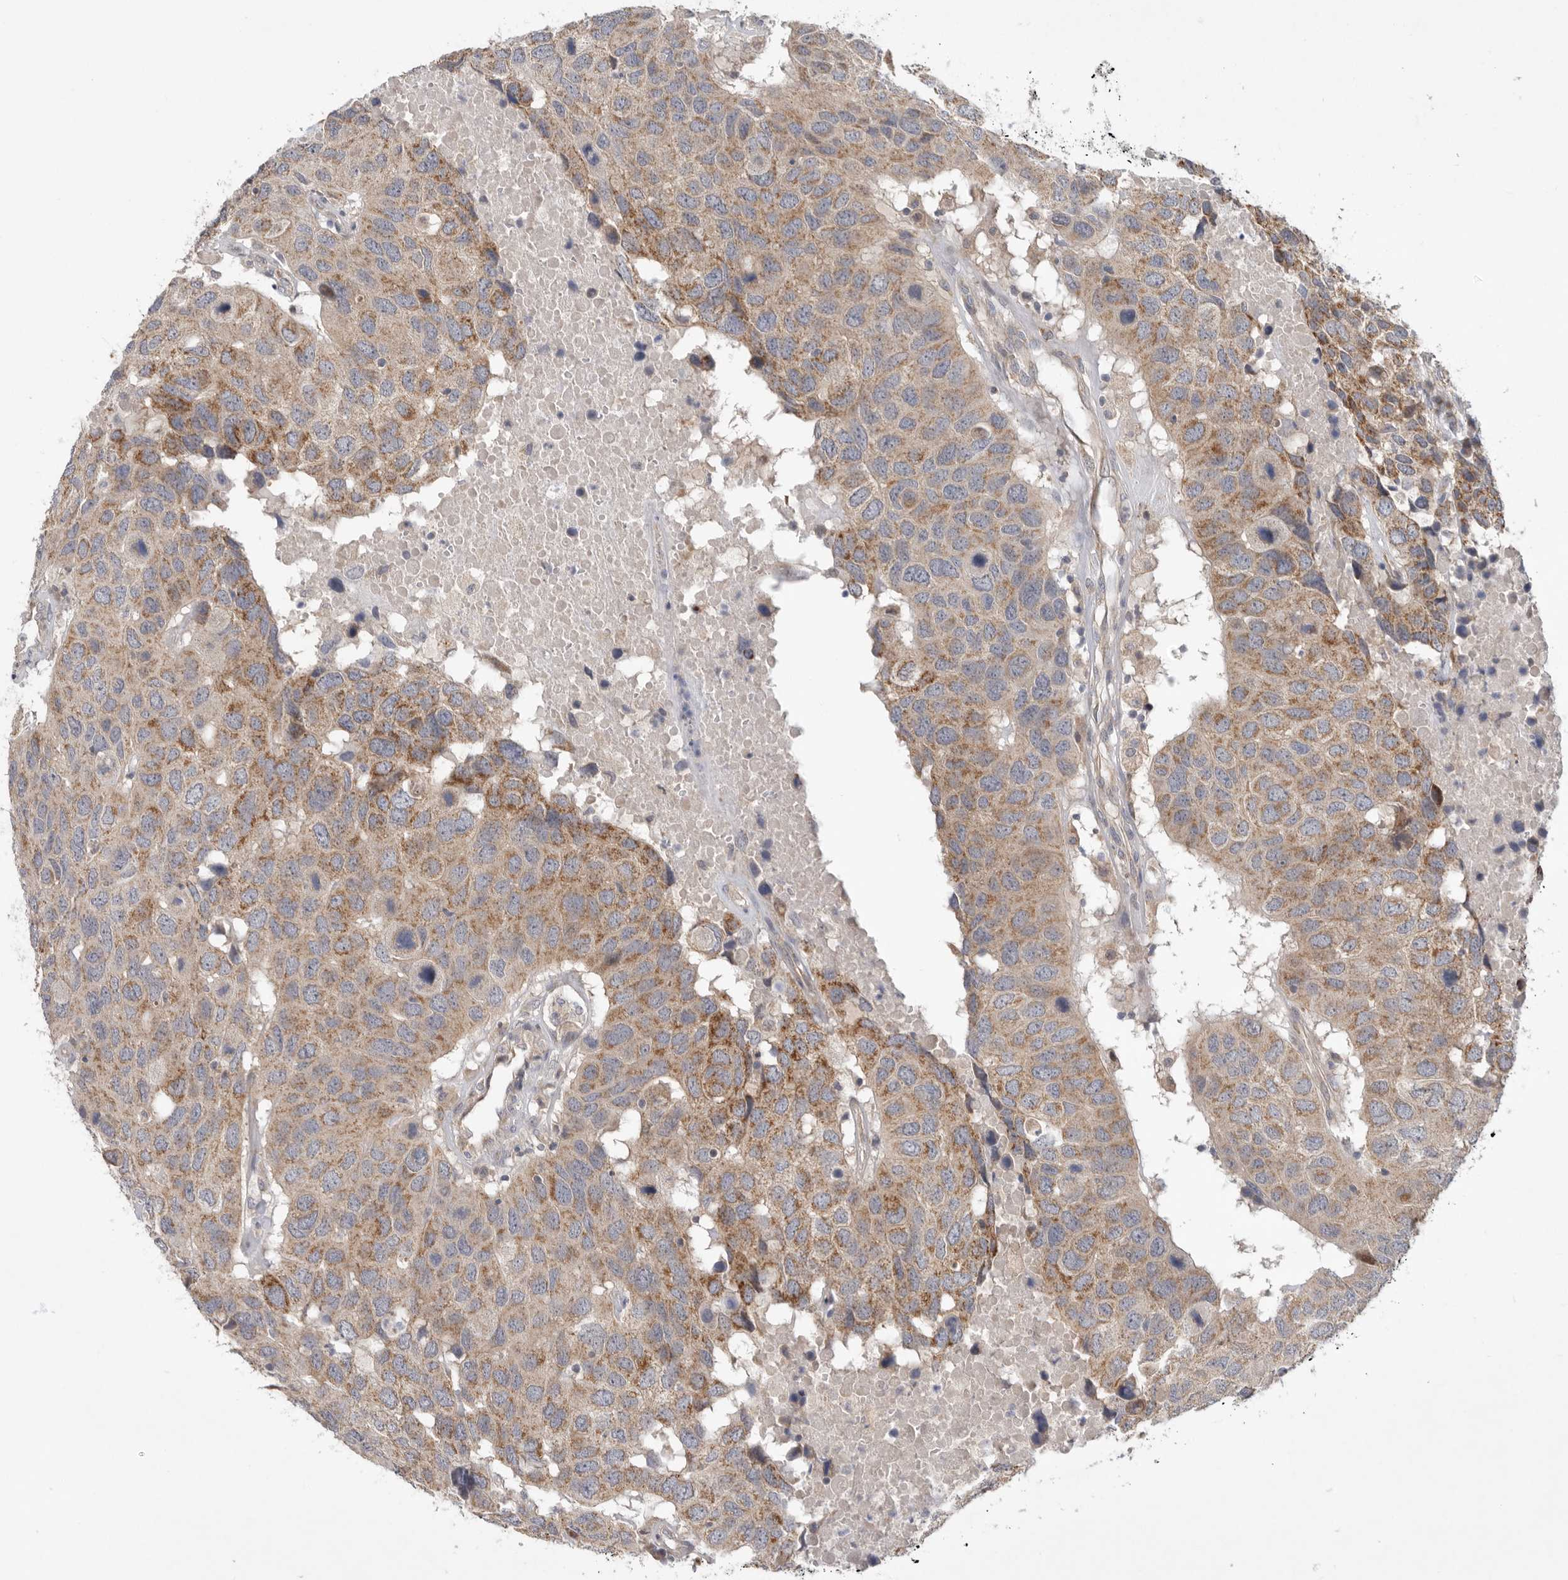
{"staining": {"intensity": "strong", "quantity": "25%-75%", "location": "cytoplasmic/membranous"}, "tissue": "head and neck cancer", "cell_type": "Tumor cells", "image_type": "cancer", "snomed": [{"axis": "morphology", "description": "Squamous cell carcinoma, NOS"}, {"axis": "topography", "description": "Head-Neck"}], "caption": "This image exhibits immunohistochemistry staining of head and neck cancer, with high strong cytoplasmic/membranous staining in approximately 25%-75% of tumor cells.", "gene": "MTFR1L", "patient": {"sex": "male", "age": 66}}